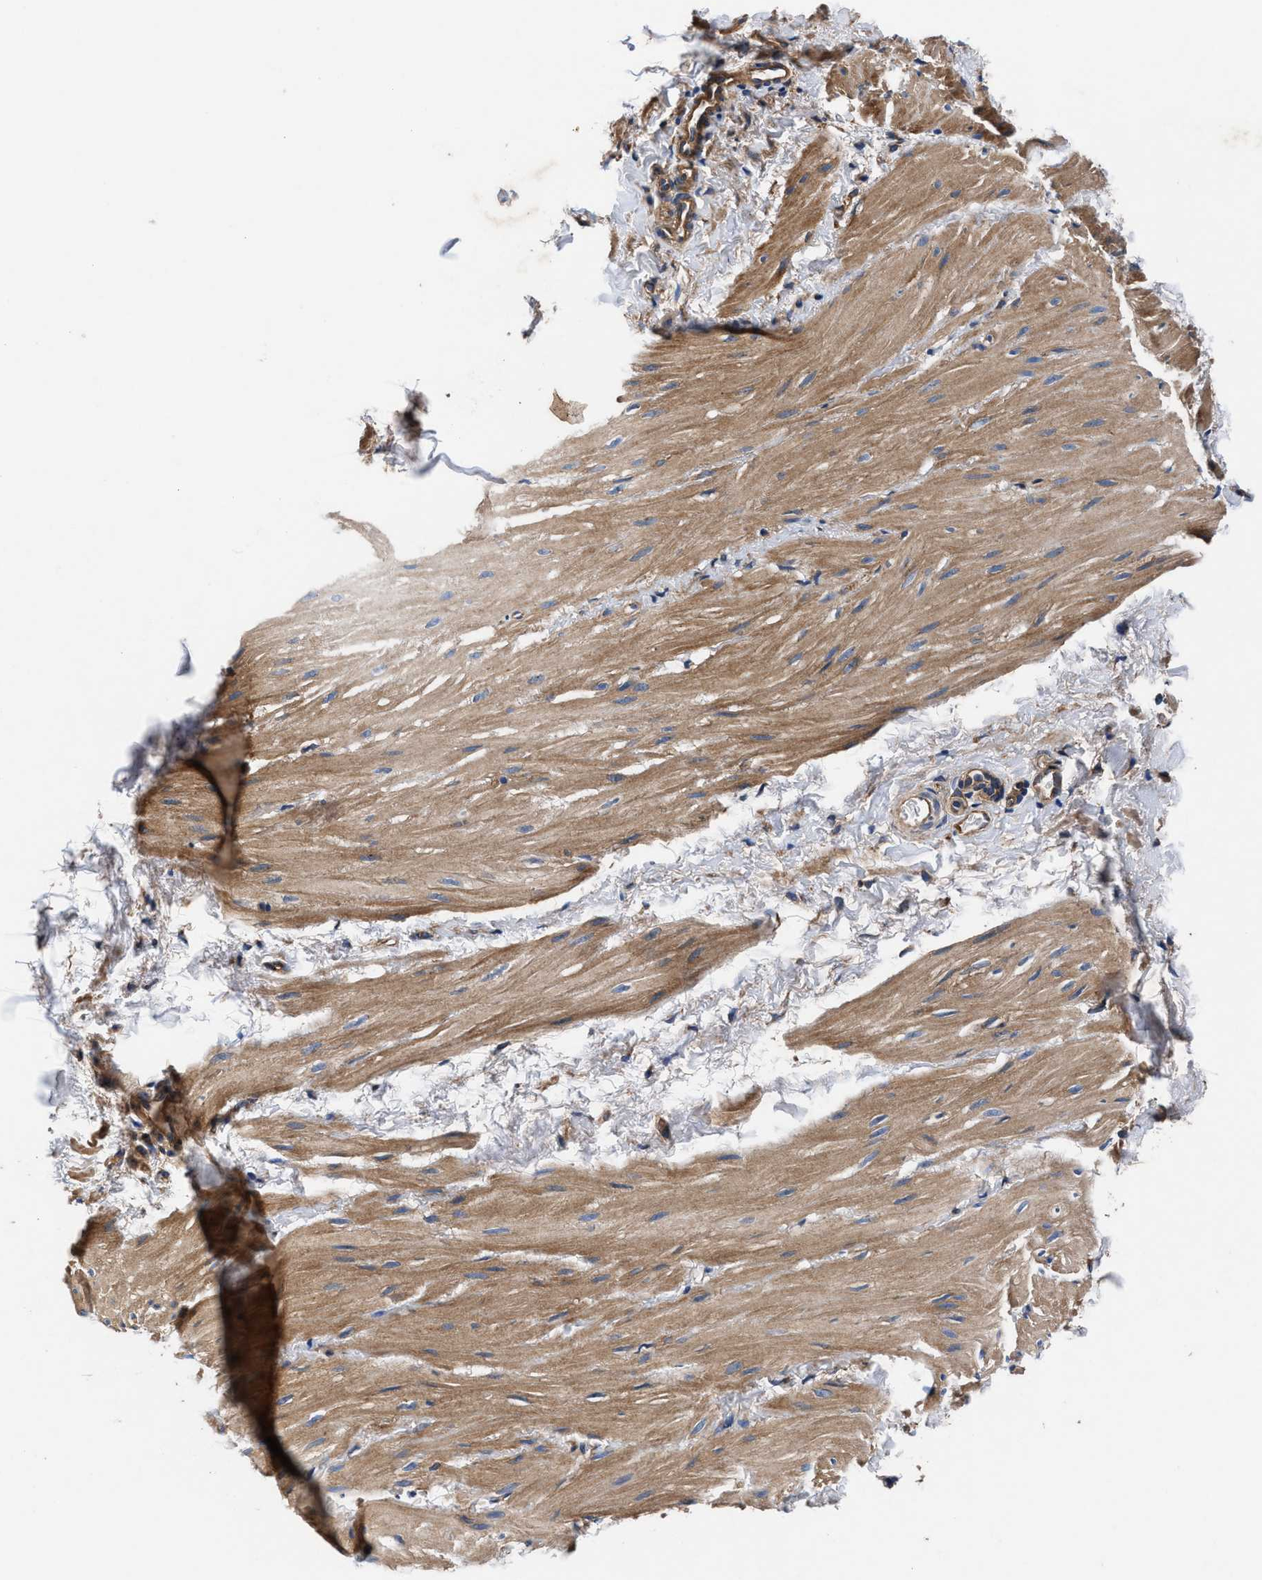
{"staining": {"intensity": "moderate", "quantity": "<25%", "location": "cytoplasmic/membranous"}, "tissue": "smooth muscle", "cell_type": "Smooth muscle cells", "image_type": "normal", "snomed": [{"axis": "morphology", "description": "Normal tissue, NOS"}, {"axis": "topography", "description": "Smooth muscle"}], "caption": "DAB (3,3'-diaminobenzidine) immunohistochemical staining of unremarkable human smooth muscle demonstrates moderate cytoplasmic/membranous protein positivity in about <25% of smooth muscle cells.", "gene": "SH3GL1", "patient": {"sex": "male", "age": 16}}